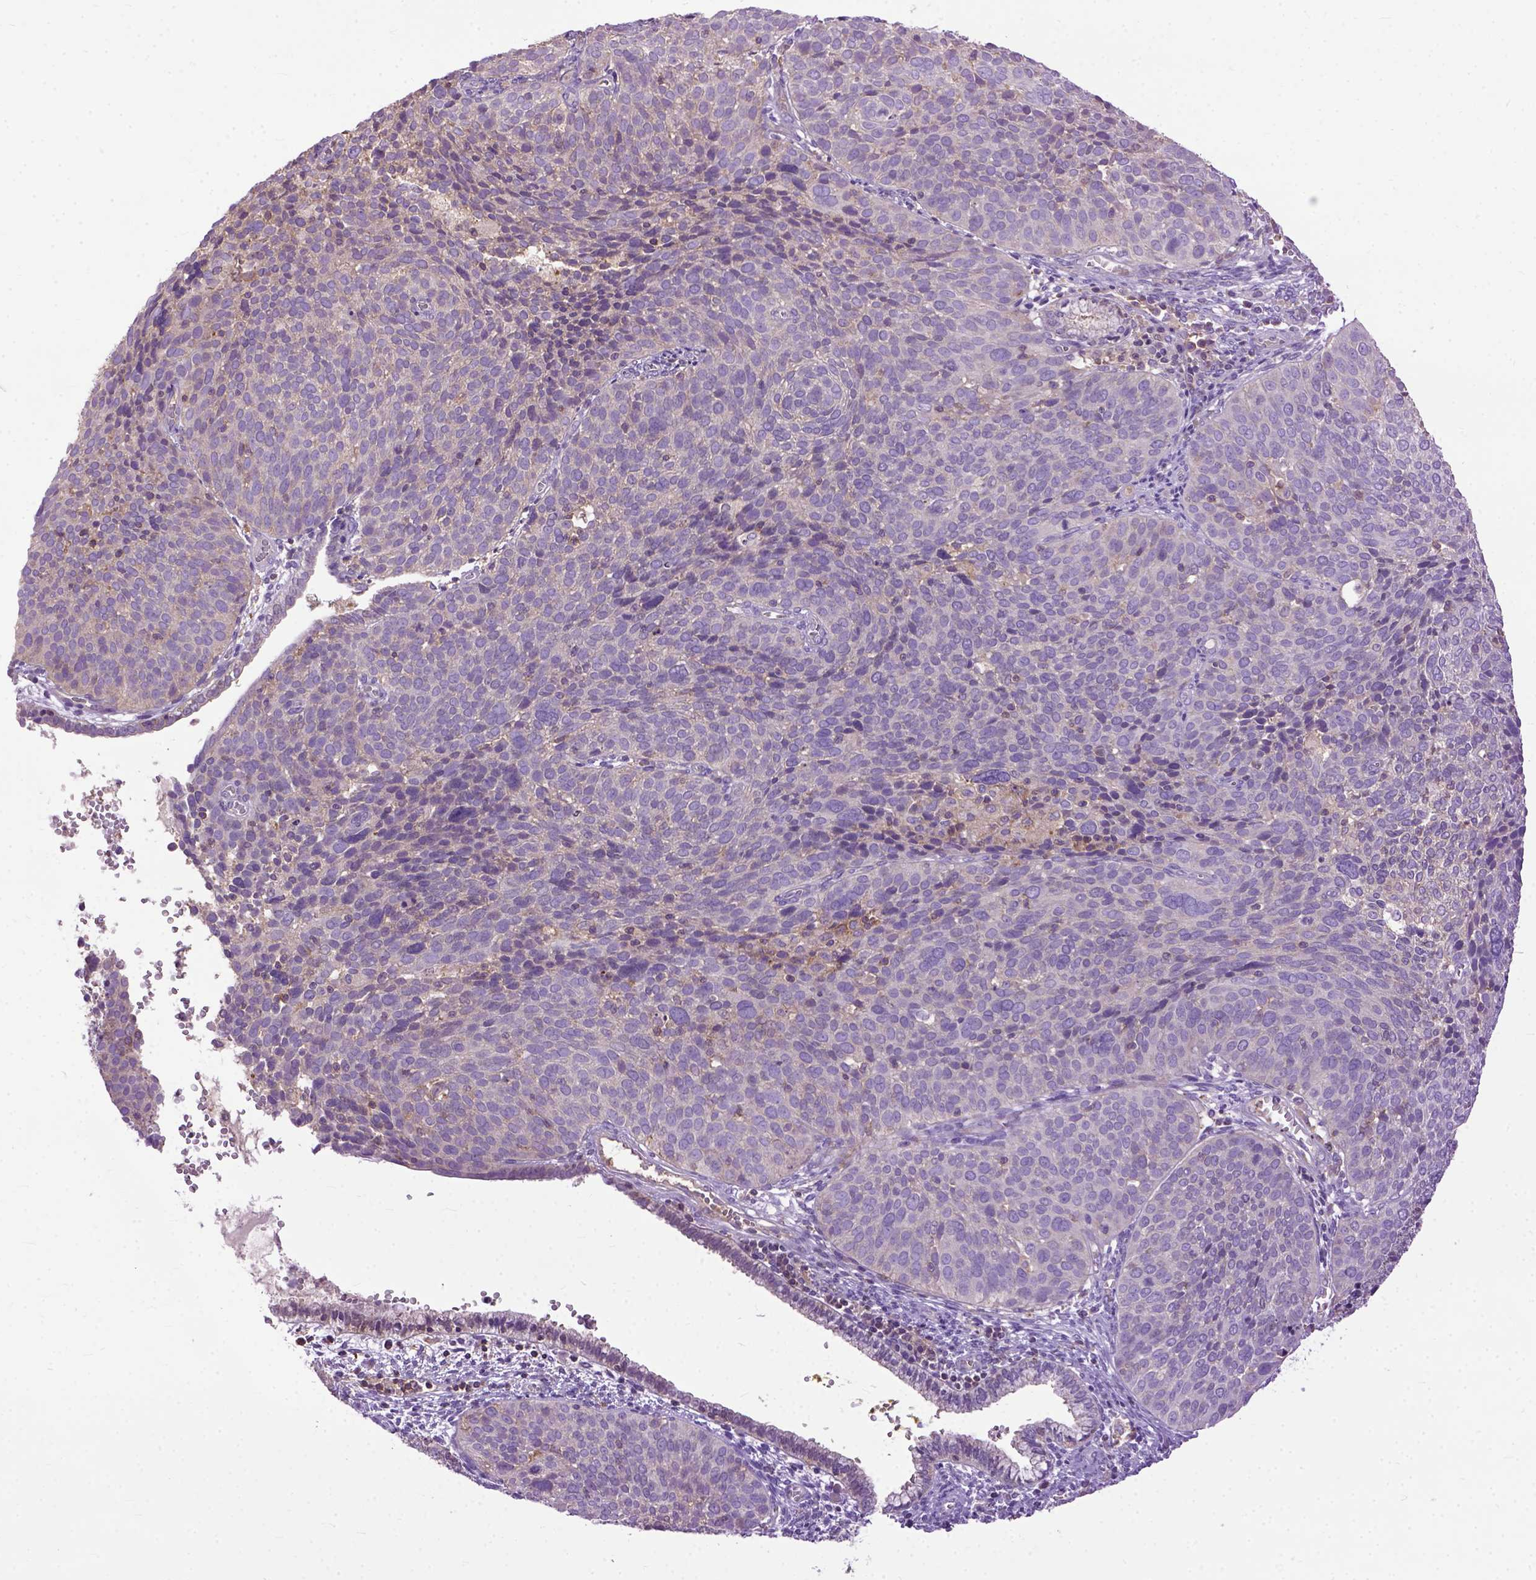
{"staining": {"intensity": "weak", "quantity": "<25%", "location": "cytoplasmic/membranous"}, "tissue": "cervical cancer", "cell_type": "Tumor cells", "image_type": "cancer", "snomed": [{"axis": "morphology", "description": "Squamous cell carcinoma, NOS"}, {"axis": "topography", "description": "Cervix"}], "caption": "Tumor cells show no significant staining in cervical cancer. Nuclei are stained in blue.", "gene": "NAMPT", "patient": {"sex": "female", "age": 39}}